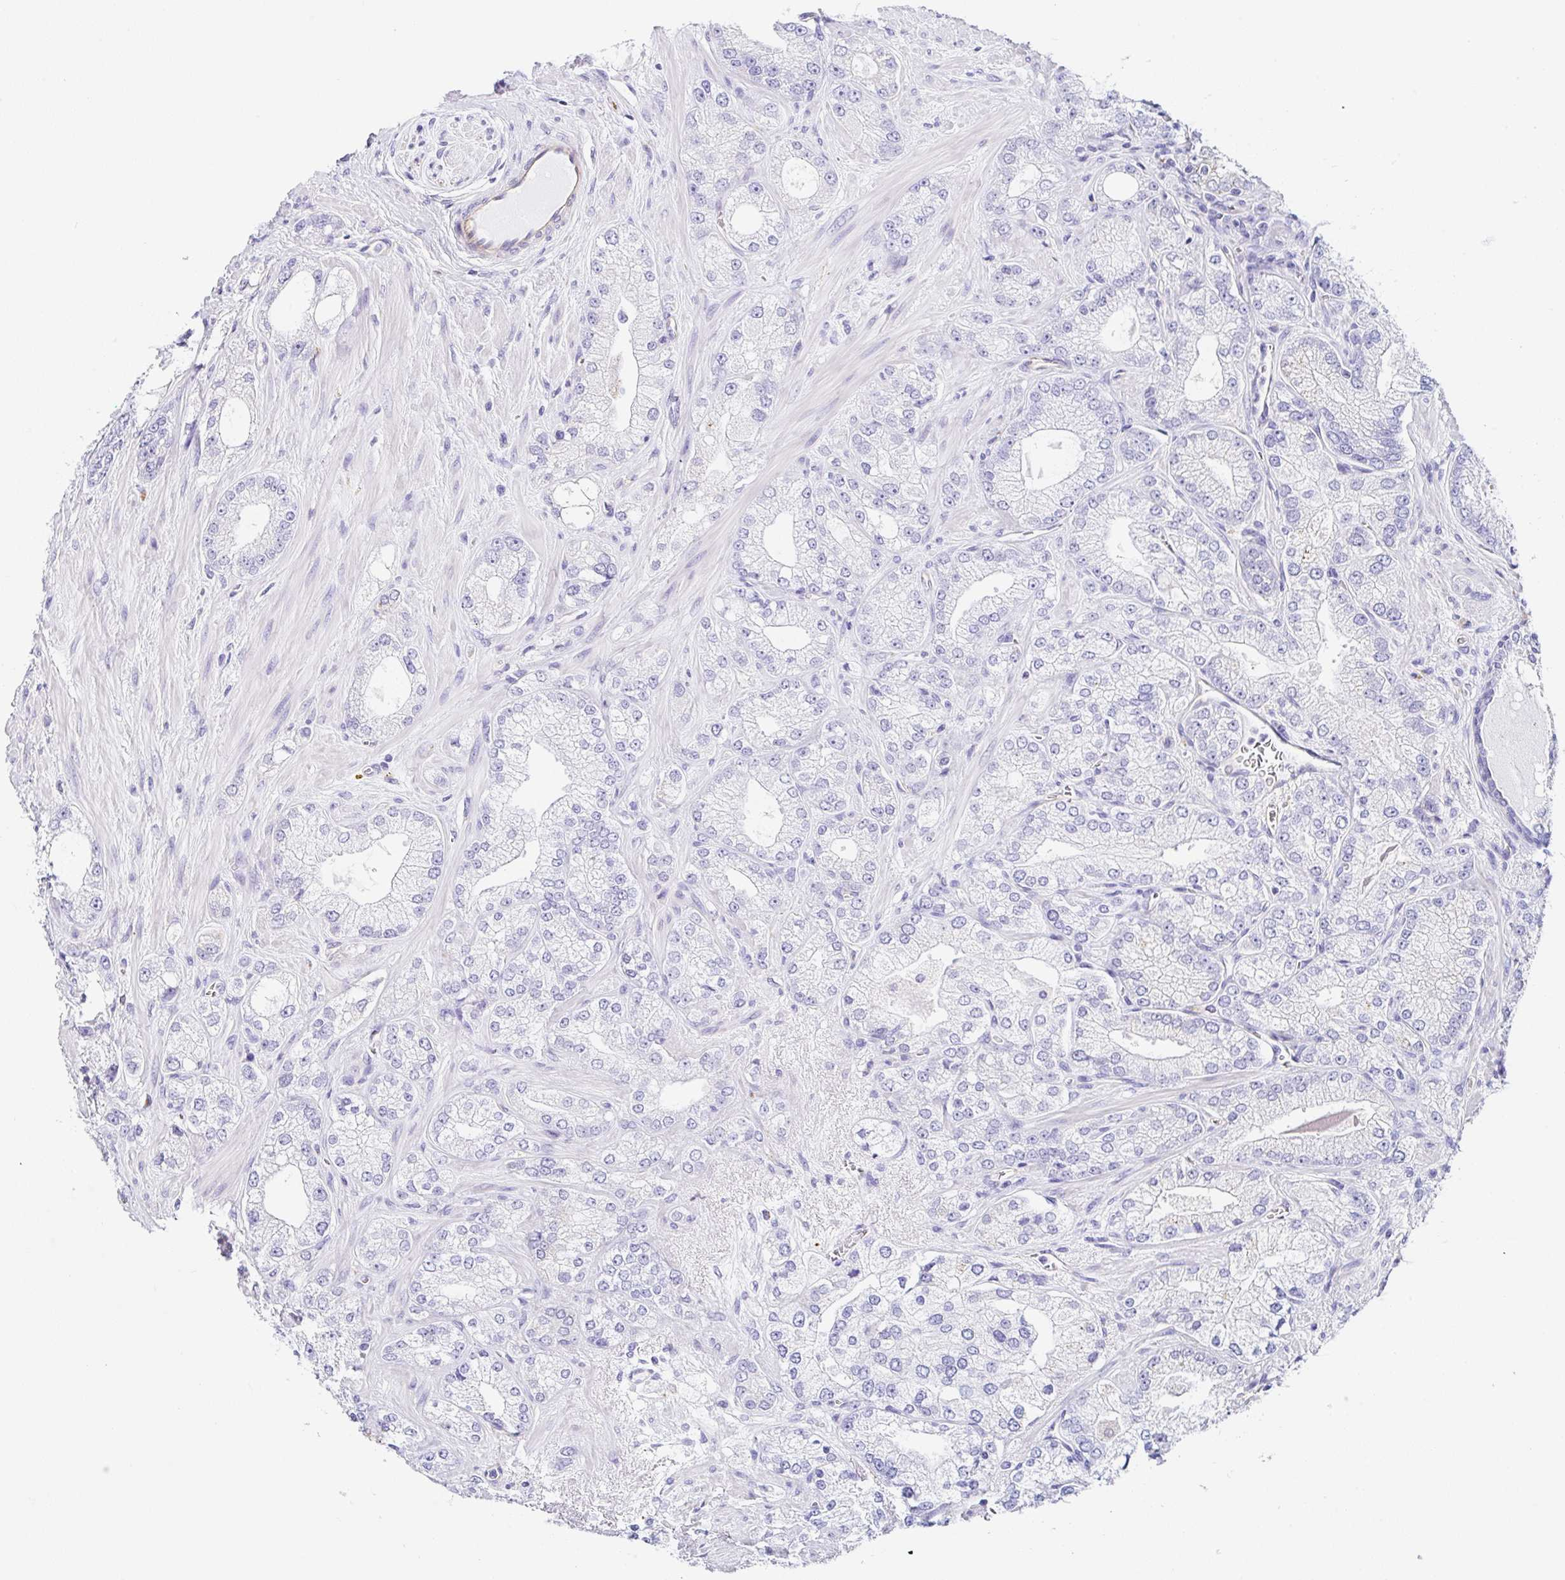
{"staining": {"intensity": "negative", "quantity": "none", "location": "none"}, "tissue": "prostate cancer", "cell_type": "Tumor cells", "image_type": "cancer", "snomed": [{"axis": "morphology", "description": "Normal tissue, NOS"}, {"axis": "morphology", "description": "Adenocarcinoma, High grade"}, {"axis": "topography", "description": "Prostate"}, {"axis": "topography", "description": "Peripheral nerve tissue"}], "caption": "The photomicrograph shows no staining of tumor cells in prostate cancer (adenocarcinoma (high-grade)). (Brightfield microscopy of DAB (3,3'-diaminobenzidine) immunohistochemistry at high magnification).", "gene": "DKK4", "patient": {"sex": "male", "age": 68}}